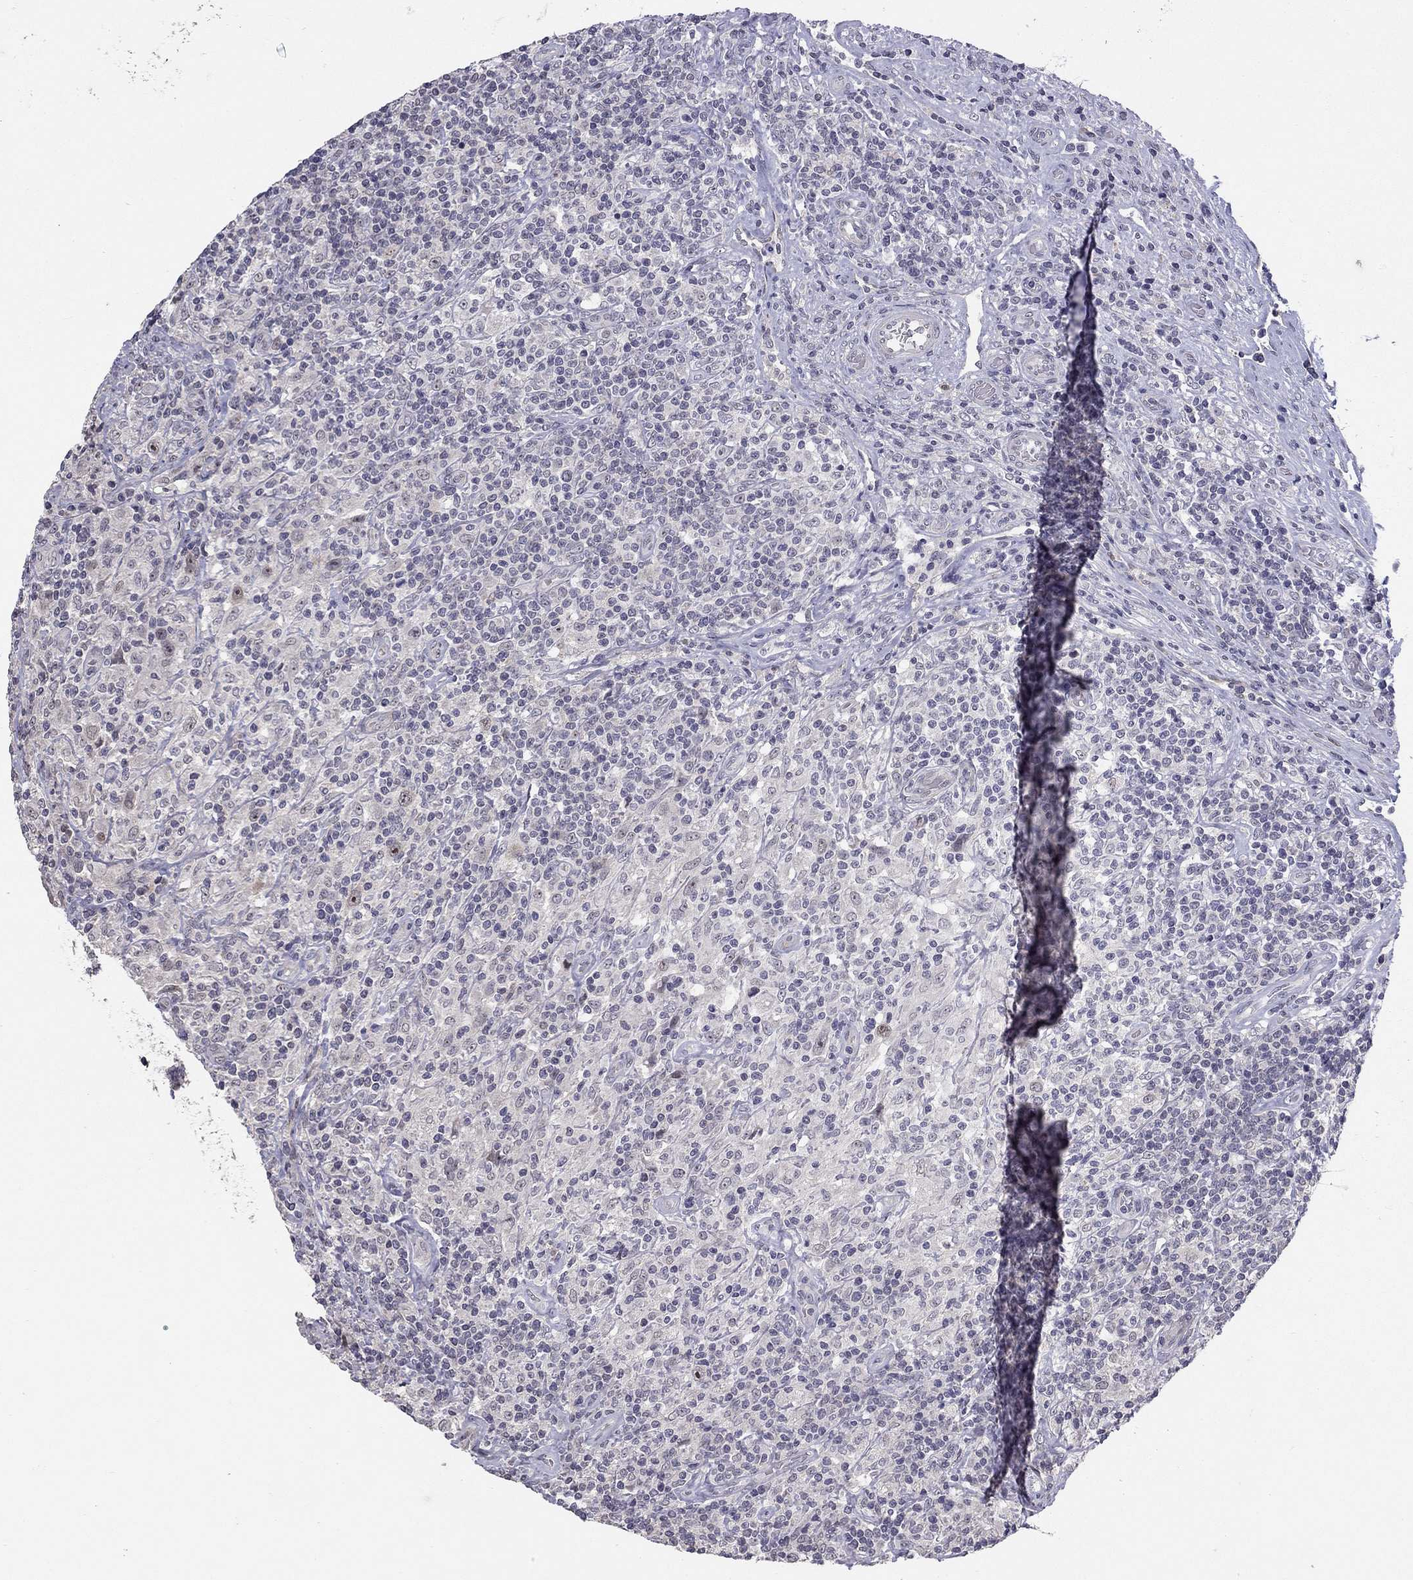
{"staining": {"intensity": "negative", "quantity": "none", "location": "none"}, "tissue": "lymphoma", "cell_type": "Tumor cells", "image_type": "cancer", "snomed": [{"axis": "morphology", "description": "Hodgkin's disease, NOS"}, {"axis": "topography", "description": "Lymph node"}], "caption": "IHC photomicrograph of neoplastic tissue: human lymphoma stained with DAB reveals no significant protein expression in tumor cells.", "gene": "STXBP6", "patient": {"sex": "male", "age": 70}}